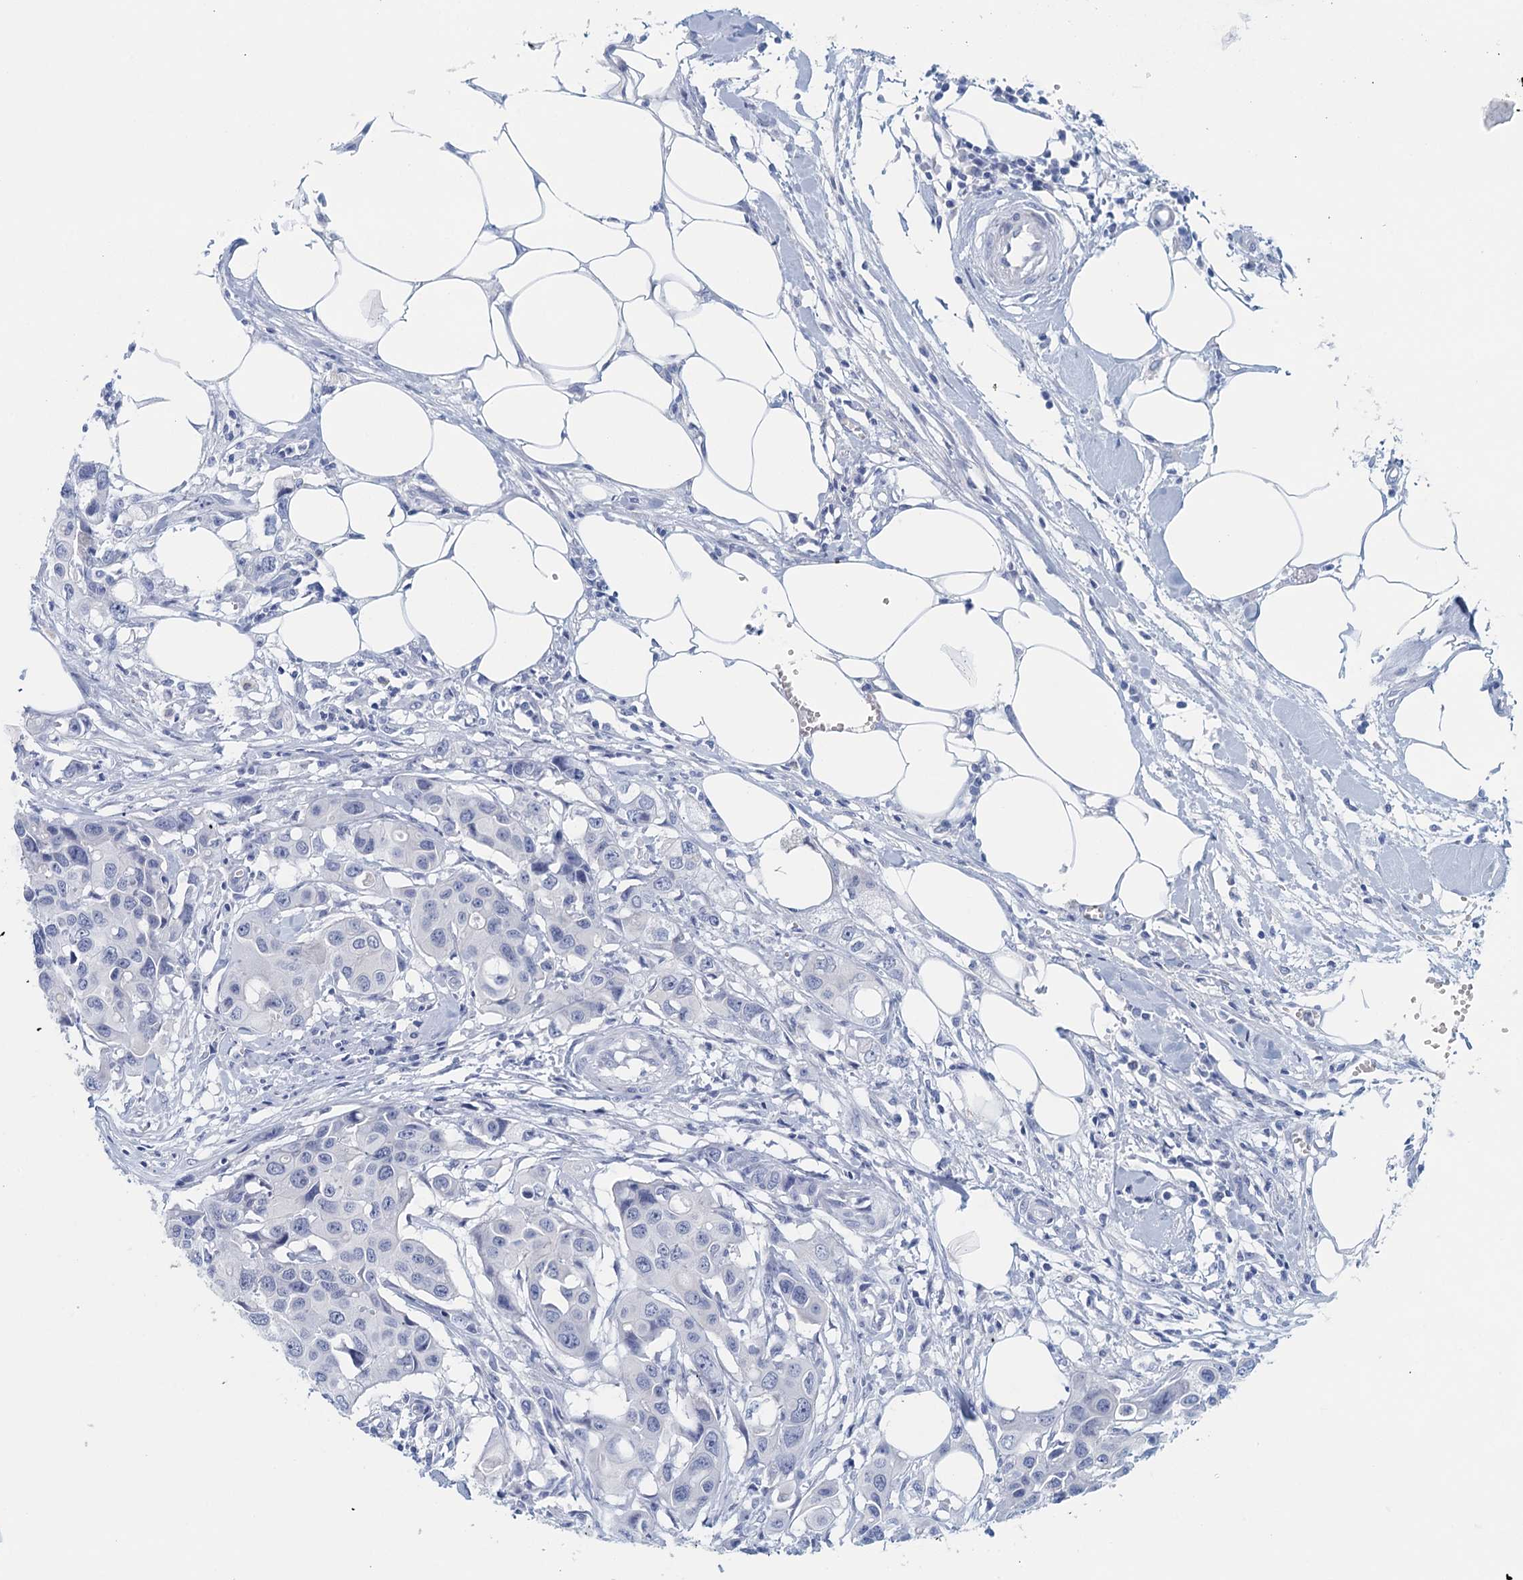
{"staining": {"intensity": "negative", "quantity": "none", "location": "none"}, "tissue": "colorectal cancer", "cell_type": "Tumor cells", "image_type": "cancer", "snomed": [{"axis": "morphology", "description": "Adenocarcinoma, NOS"}, {"axis": "topography", "description": "Colon"}], "caption": "IHC image of neoplastic tissue: human colorectal cancer (adenocarcinoma) stained with DAB displays no significant protein positivity in tumor cells.", "gene": "CYP51A1", "patient": {"sex": "male", "age": 77}}